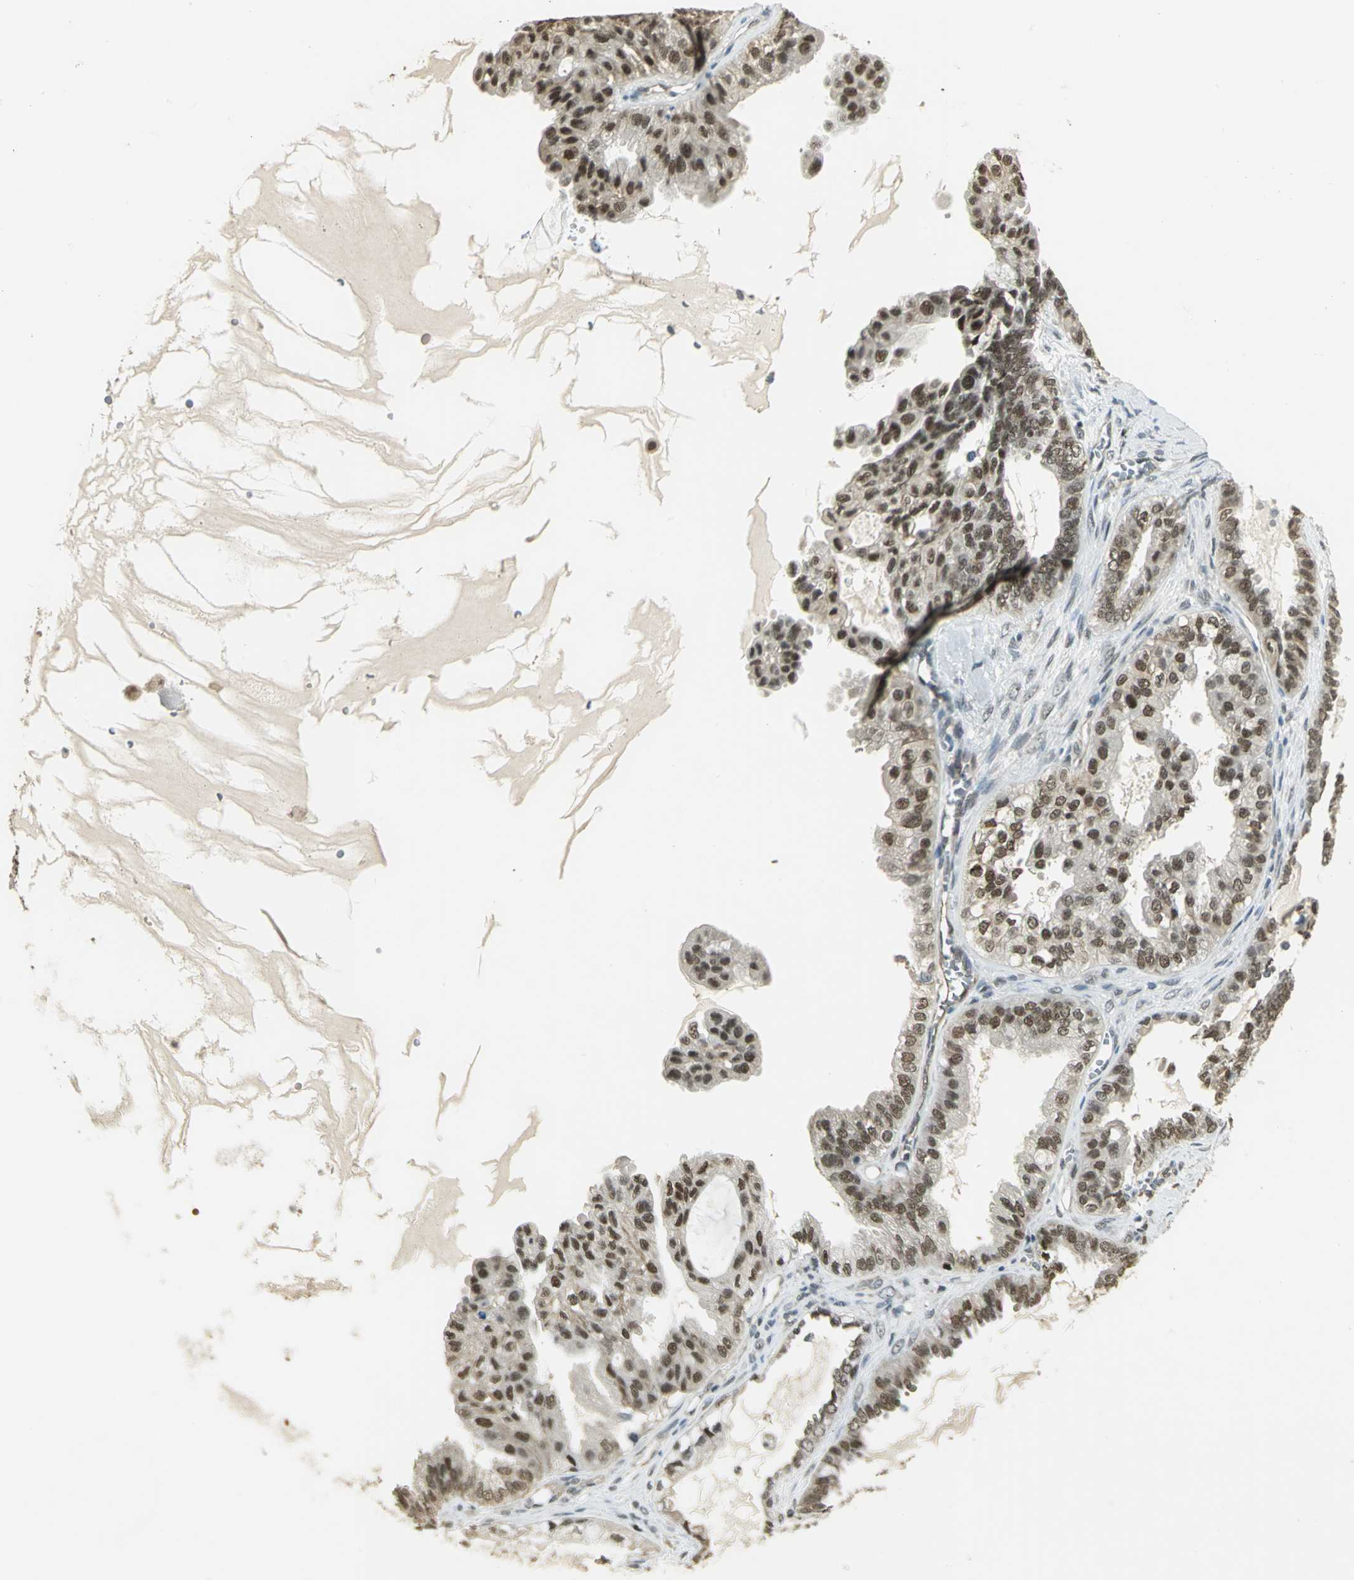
{"staining": {"intensity": "strong", "quantity": ">75%", "location": "nuclear"}, "tissue": "ovarian cancer", "cell_type": "Tumor cells", "image_type": "cancer", "snomed": [{"axis": "morphology", "description": "Carcinoma, NOS"}, {"axis": "morphology", "description": "Carcinoma, endometroid"}, {"axis": "topography", "description": "Ovary"}], "caption": "Immunohistochemical staining of human ovarian cancer (carcinoma) displays strong nuclear protein staining in about >75% of tumor cells.", "gene": "ELF1", "patient": {"sex": "female", "age": 50}}